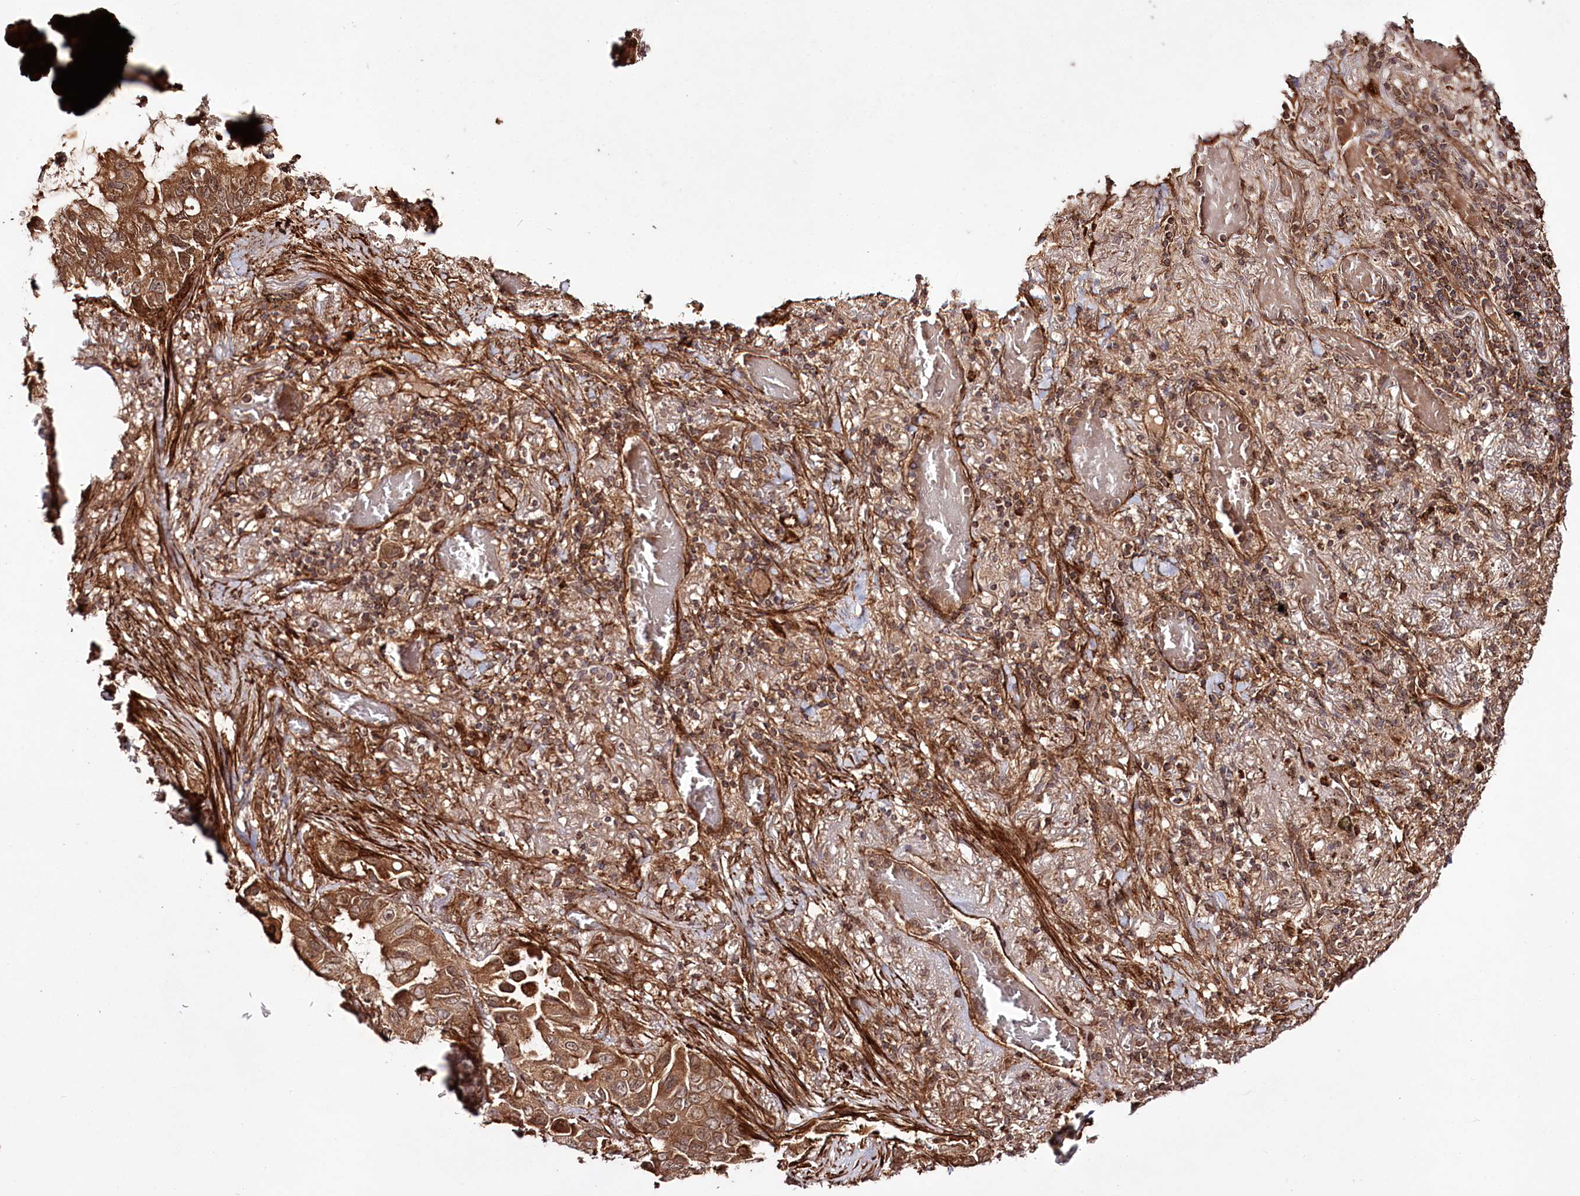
{"staining": {"intensity": "moderate", "quantity": ">75%", "location": "cytoplasmic/membranous"}, "tissue": "lung cancer", "cell_type": "Tumor cells", "image_type": "cancer", "snomed": [{"axis": "morphology", "description": "Adenocarcinoma, NOS"}, {"axis": "topography", "description": "Lung"}], "caption": "Immunohistochemistry (IHC) staining of lung adenocarcinoma, which reveals medium levels of moderate cytoplasmic/membranous expression in approximately >75% of tumor cells indicating moderate cytoplasmic/membranous protein staining. The staining was performed using DAB (brown) for protein detection and nuclei were counterstained in hematoxylin (blue).", "gene": "REXO2", "patient": {"sex": "male", "age": 64}}